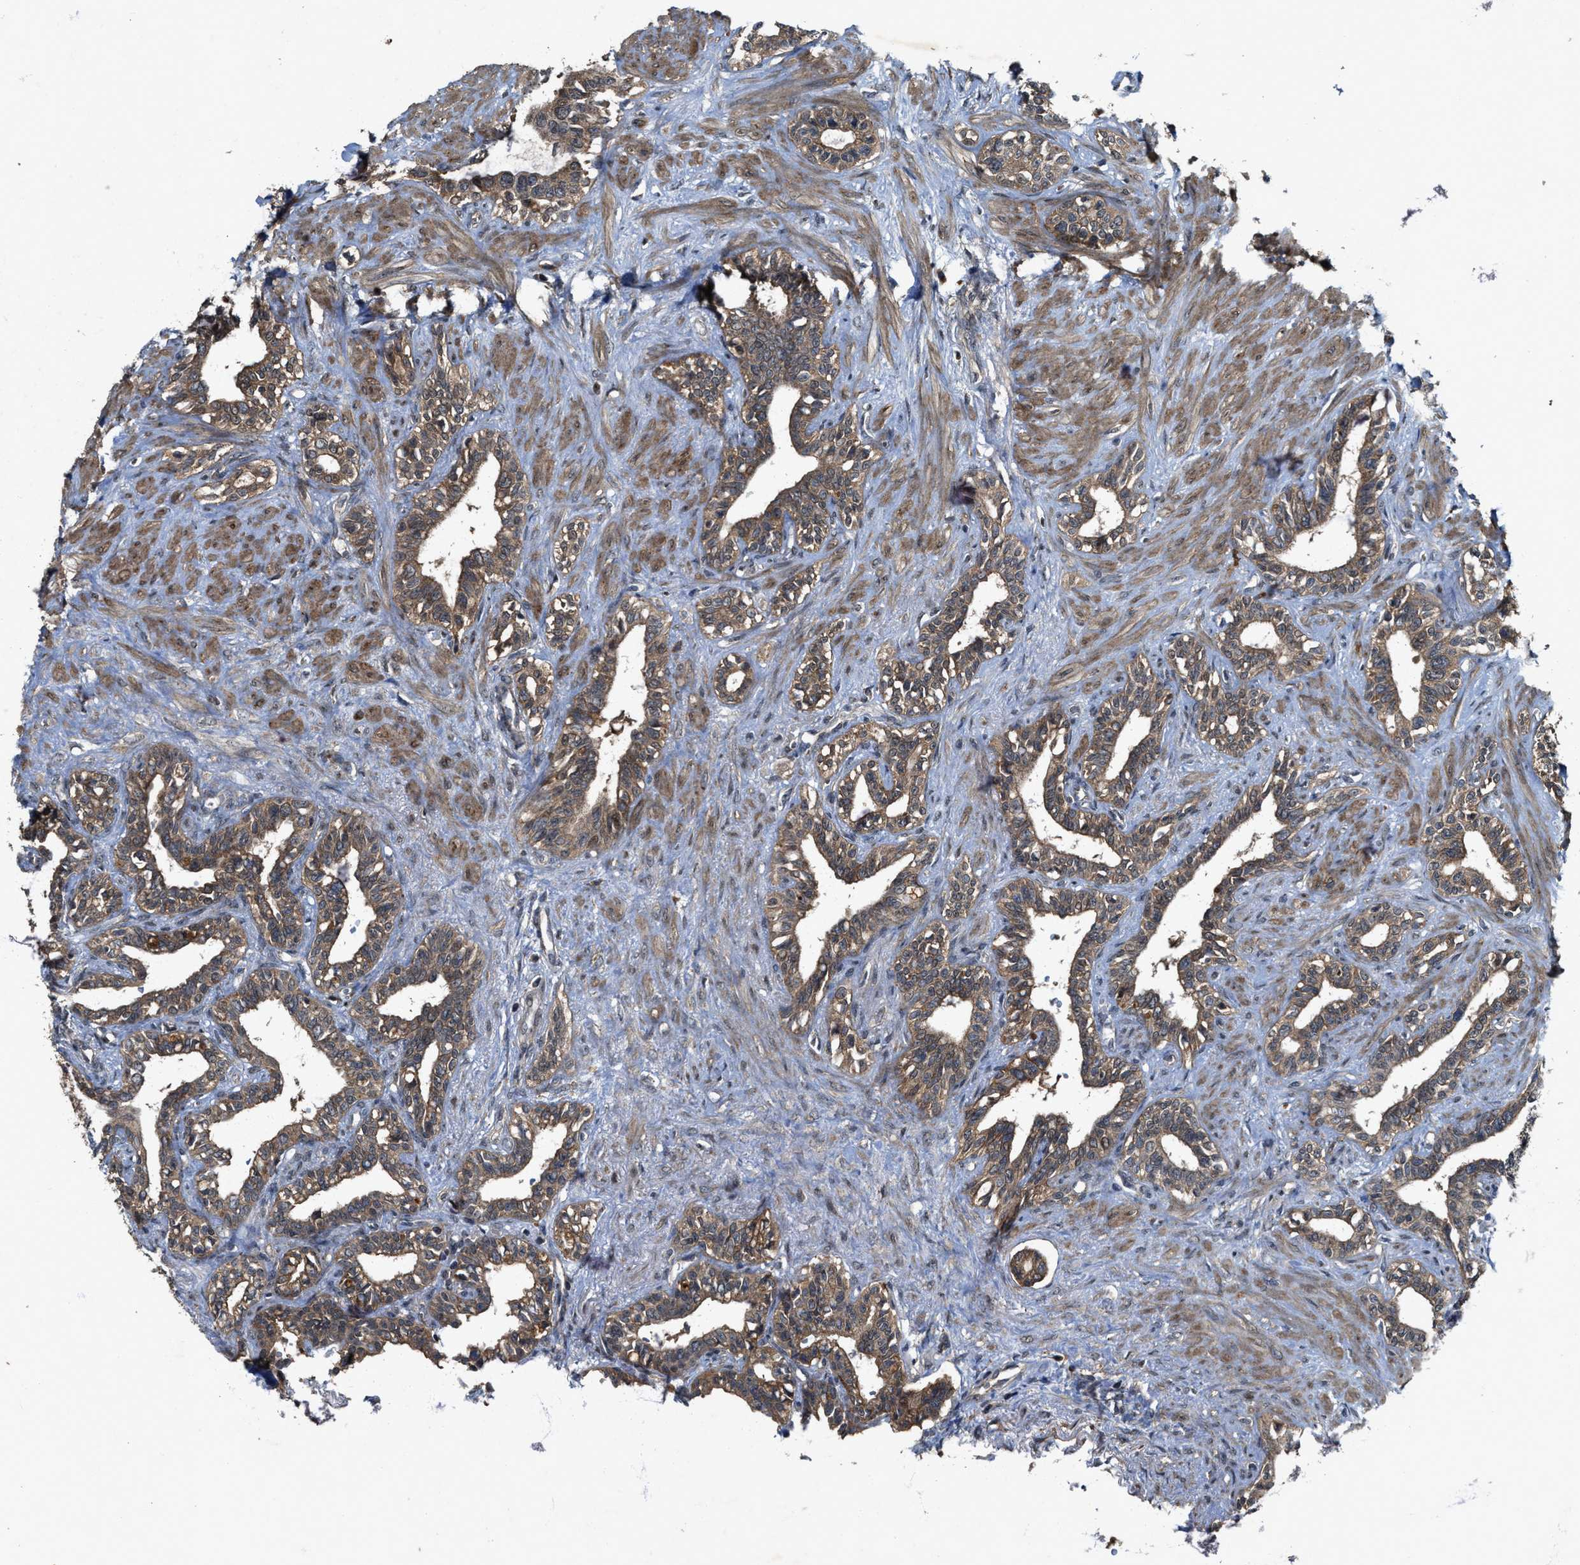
{"staining": {"intensity": "moderate", "quantity": ">75%", "location": "cytoplasmic/membranous"}, "tissue": "seminal vesicle", "cell_type": "Glandular cells", "image_type": "normal", "snomed": [{"axis": "morphology", "description": "Normal tissue, NOS"}, {"axis": "morphology", "description": "Adenocarcinoma, High grade"}, {"axis": "topography", "description": "Prostate"}, {"axis": "topography", "description": "Seminal veicle"}], "caption": "Glandular cells reveal medium levels of moderate cytoplasmic/membranous positivity in about >75% of cells in unremarkable human seminal vesicle. Ihc stains the protein in brown and the nuclei are stained blue.", "gene": "PDP2", "patient": {"sex": "male", "age": 55}}